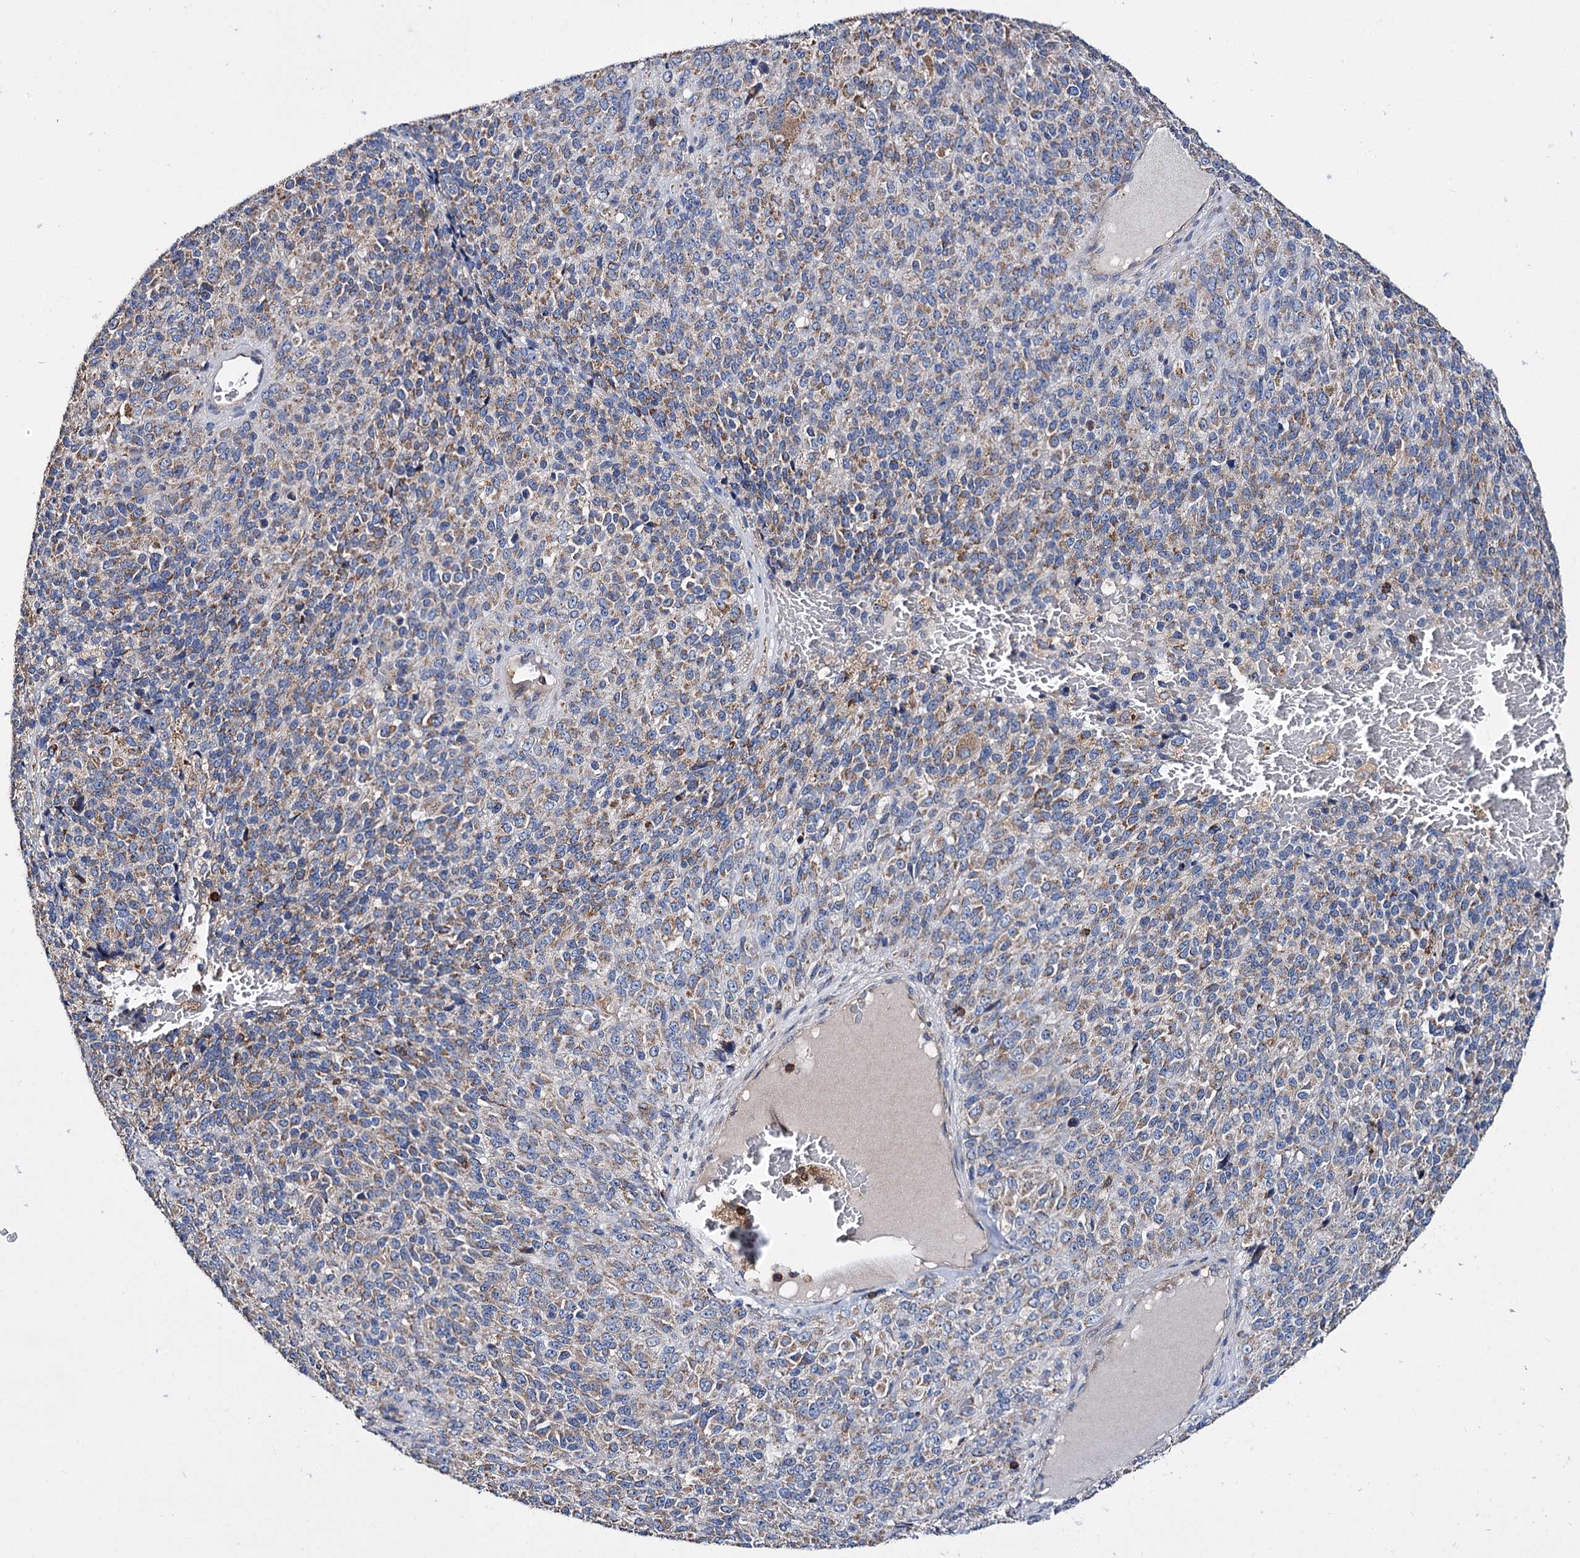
{"staining": {"intensity": "moderate", "quantity": ">75%", "location": "cytoplasmic/membranous"}, "tissue": "melanoma", "cell_type": "Tumor cells", "image_type": "cancer", "snomed": [{"axis": "morphology", "description": "Malignant melanoma, Metastatic site"}, {"axis": "topography", "description": "Brain"}], "caption": "A histopathology image of melanoma stained for a protein exhibits moderate cytoplasmic/membranous brown staining in tumor cells.", "gene": "UBASH3B", "patient": {"sex": "female", "age": 56}}